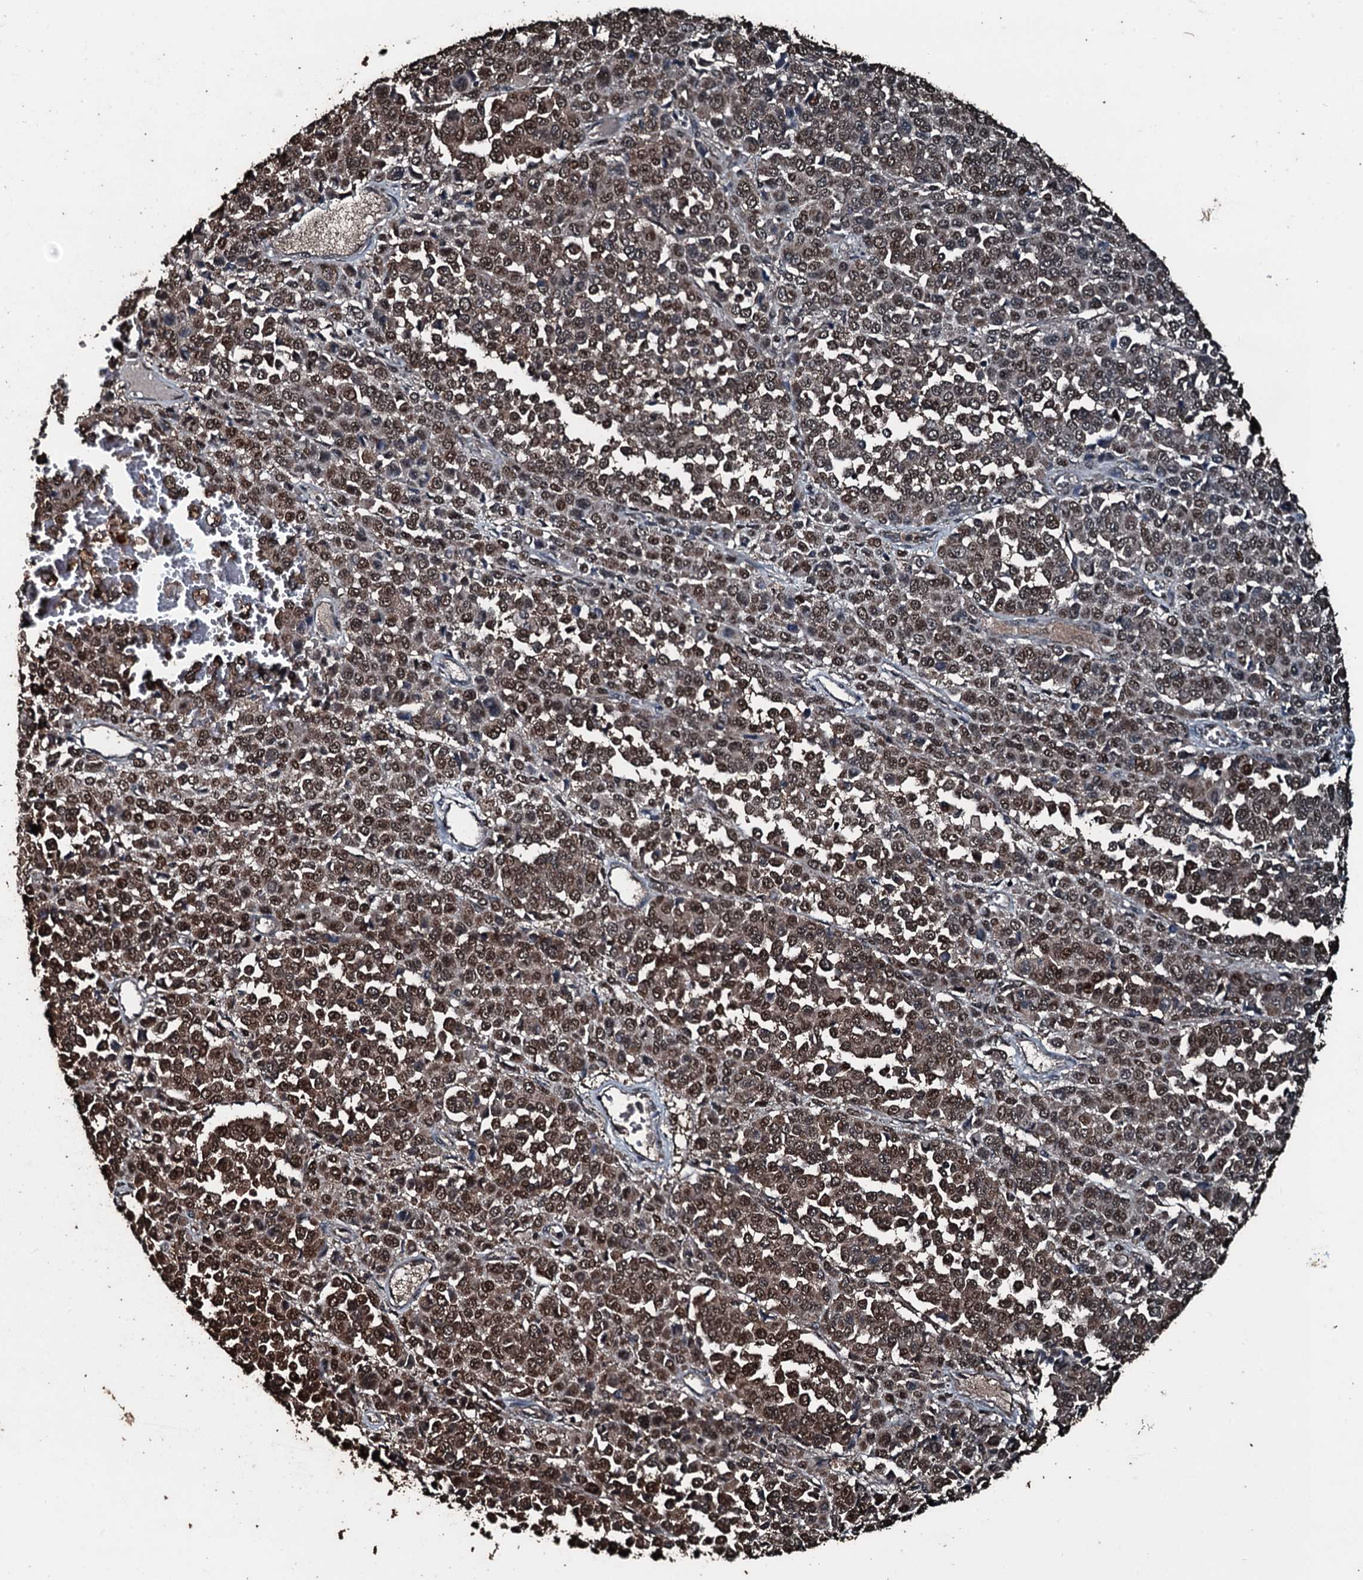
{"staining": {"intensity": "moderate", "quantity": ">75%", "location": "cytoplasmic/membranous,nuclear"}, "tissue": "melanoma", "cell_type": "Tumor cells", "image_type": "cancer", "snomed": [{"axis": "morphology", "description": "Malignant melanoma, Metastatic site"}, {"axis": "topography", "description": "Pancreas"}], "caption": "The histopathology image displays a brown stain indicating the presence of a protein in the cytoplasmic/membranous and nuclear of tumor cells in melanoma.", "gene": "FAAP24", "patient": {"sex": "female", "age": 30}}